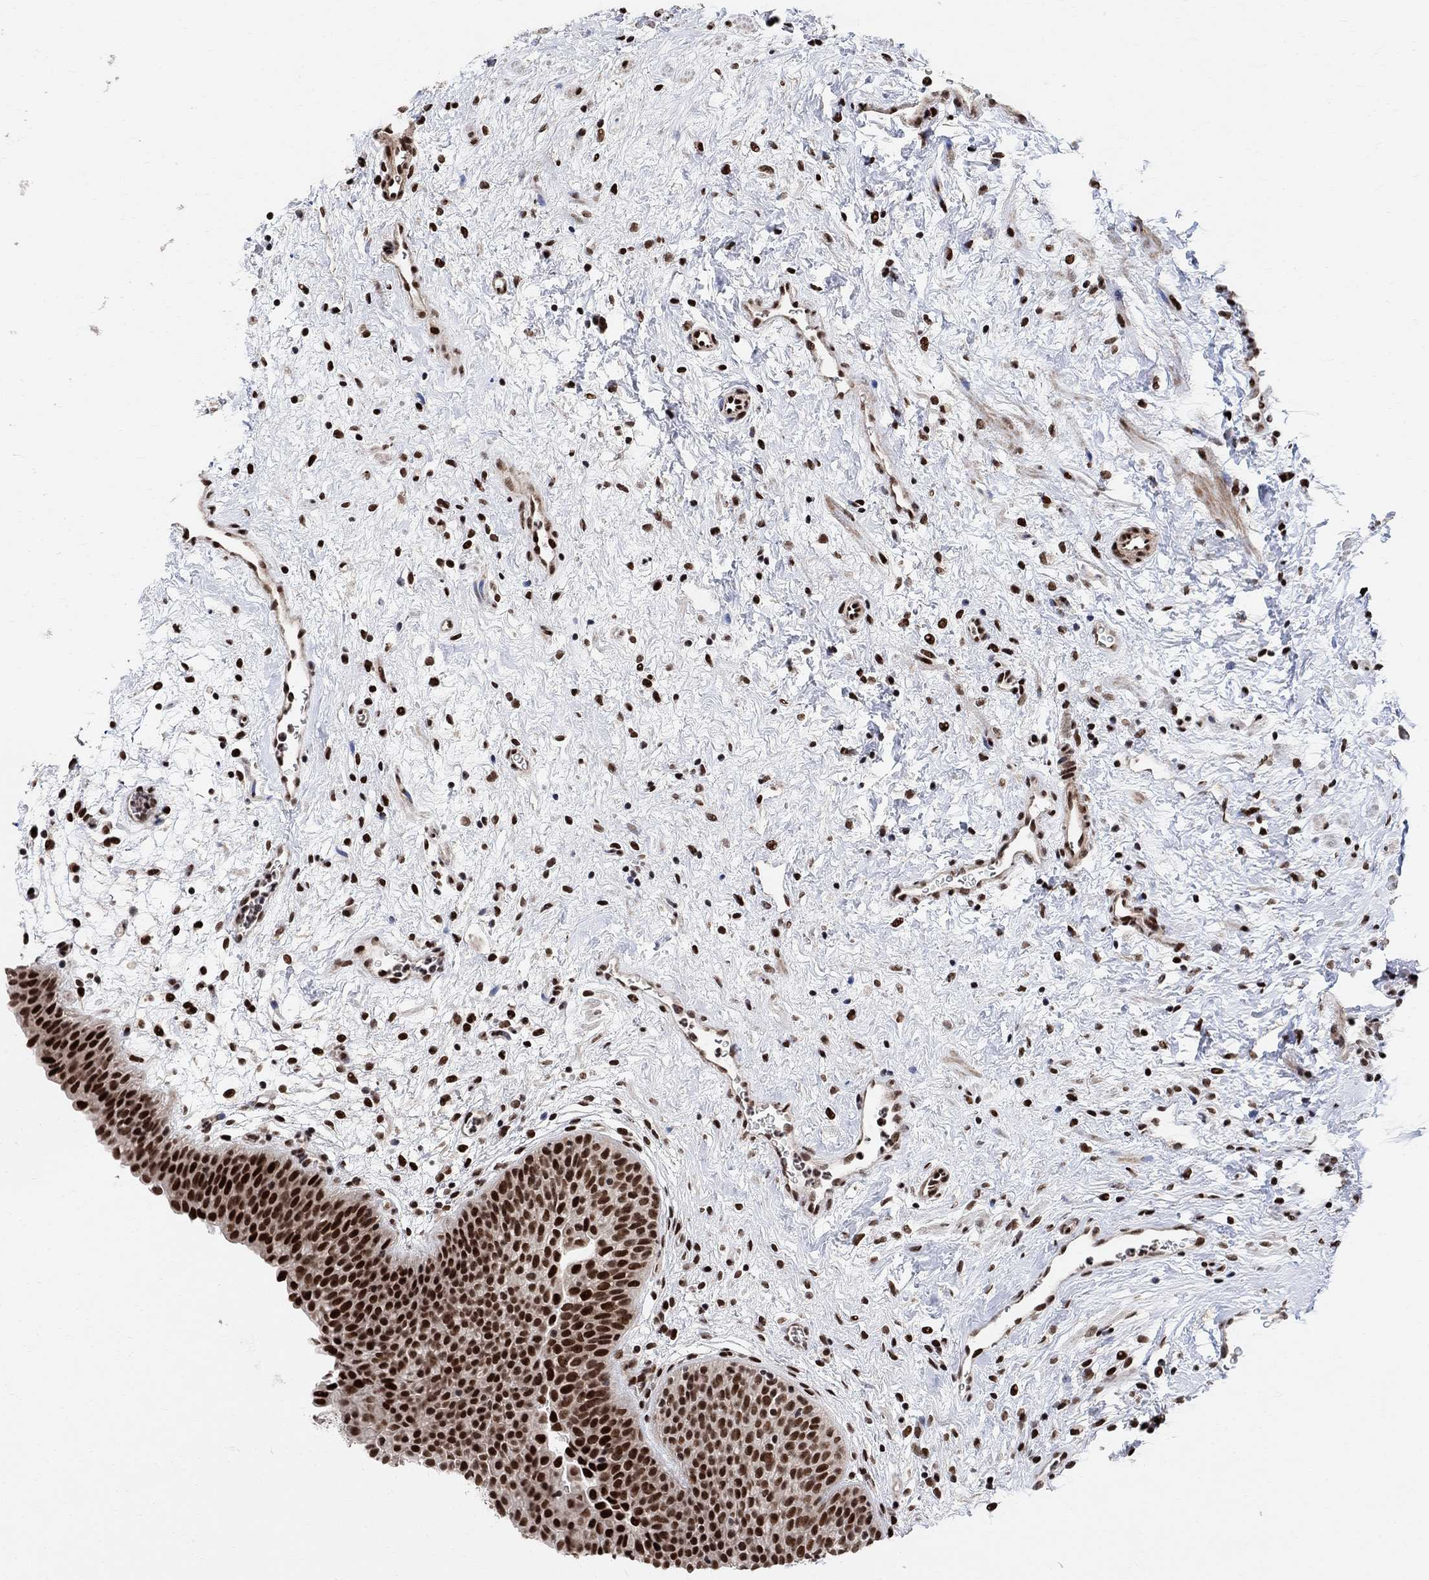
{"staining": {"intensity": "strong", "quantity": ">75%", "location": "nuclear"}, "tissue": "urinary bladder", "cell_type": "Urothelial cells", "image_type": "normal", "snomed": [{"axis": "morphology", "description": "Normal tissue, NOS"}, {"axis": "topography", "description": "Urinary bladder"}], "caption": "A photomicrograph of urinary bladder stained for a protein exhibits strong nuclear brown staining in urothelial cells.", "gene": "E4F1", "patient": {"sex": "male", "age": 37}}